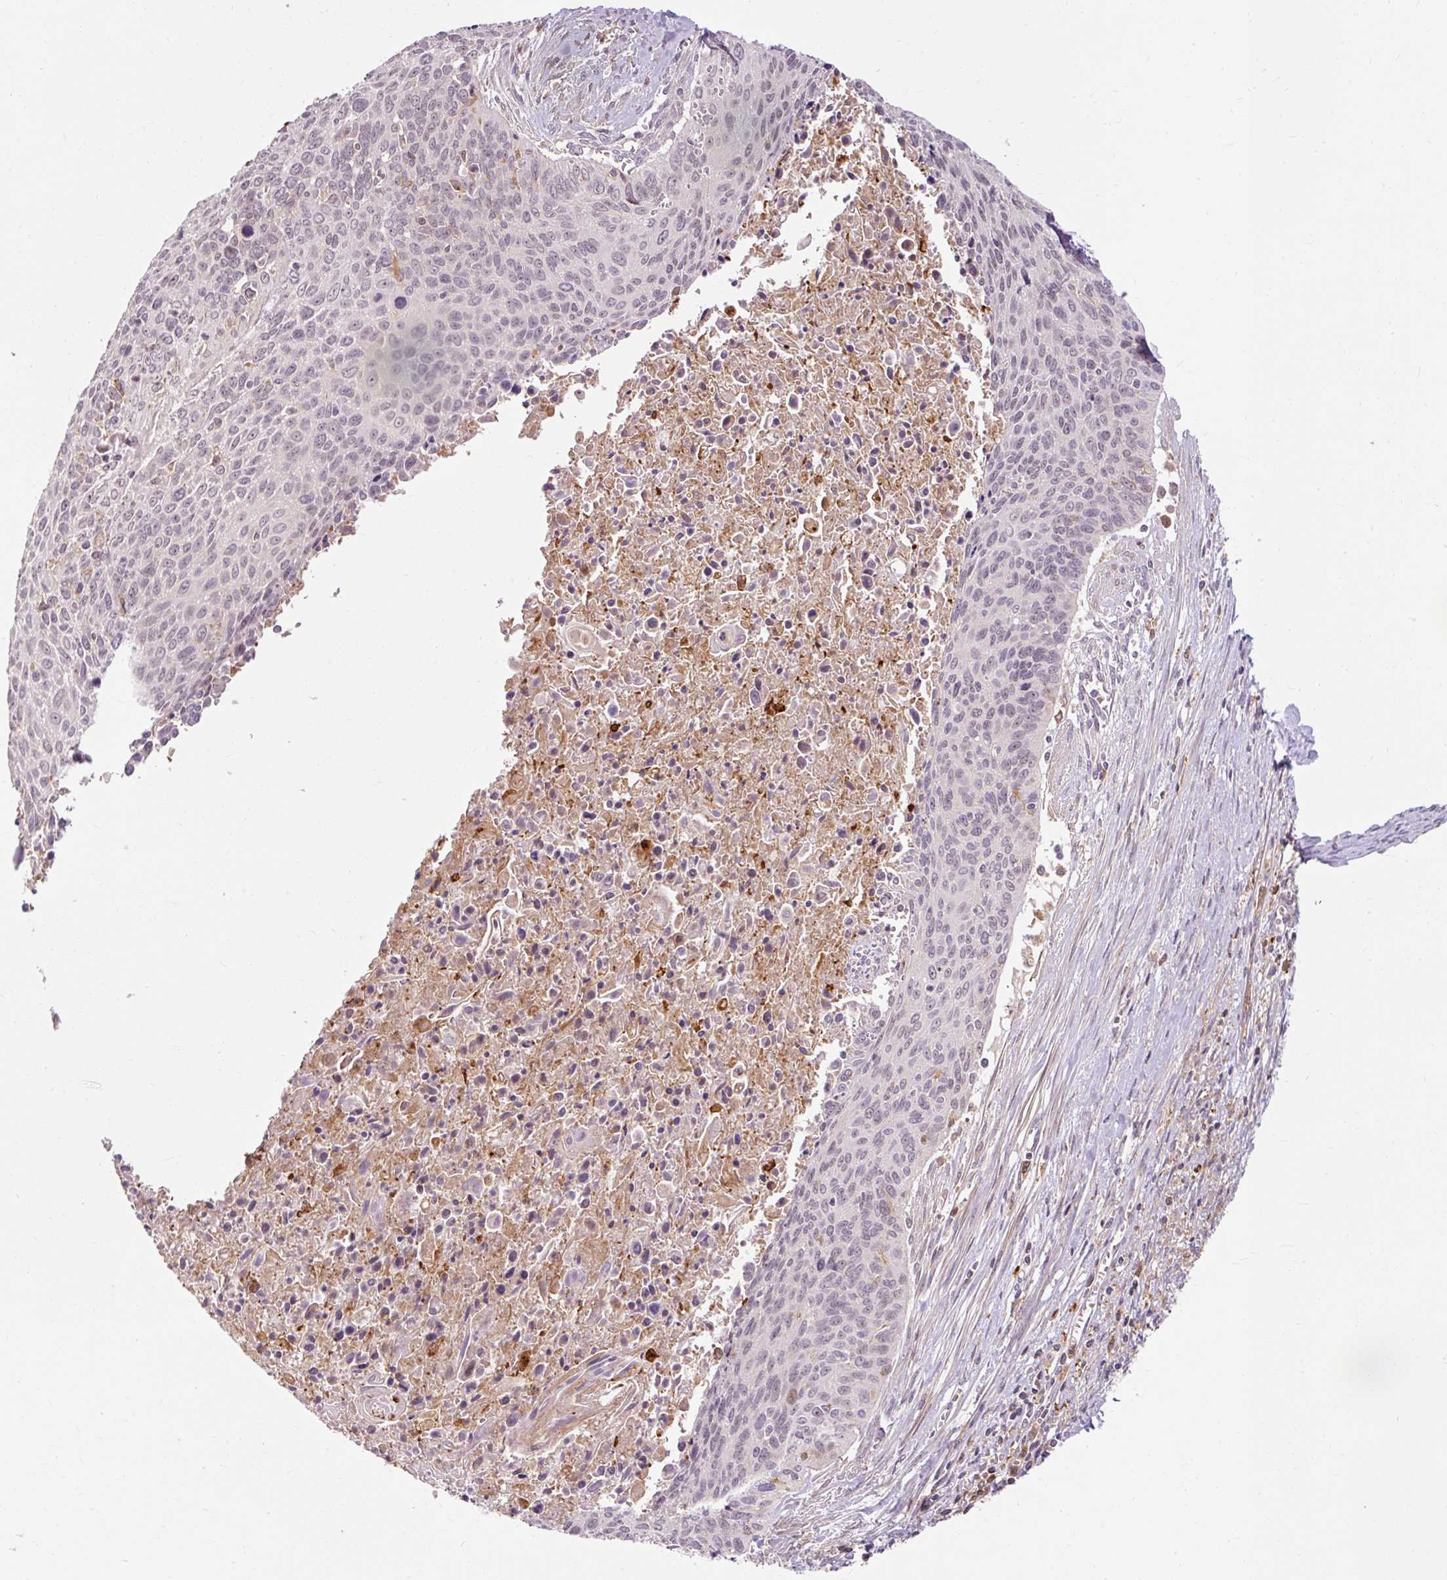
{"staining": {"intensity": "negative", "quantity": "none", "location": "none"}, "tissue": "cervical cancer", "cell_type": "Tumor cells", "image_type": "cancer", "snomed": [{"axis": "morphology", "description": "Squamous cell carcinoma, NOS"}, {"axis": "topography", "description": "Cervix"}], "caption": "Tumor cells show no significant protein positivity in cervical cancer.", "gene": "CEBPZ", "patient": {"sex": "female", "age": 55}}